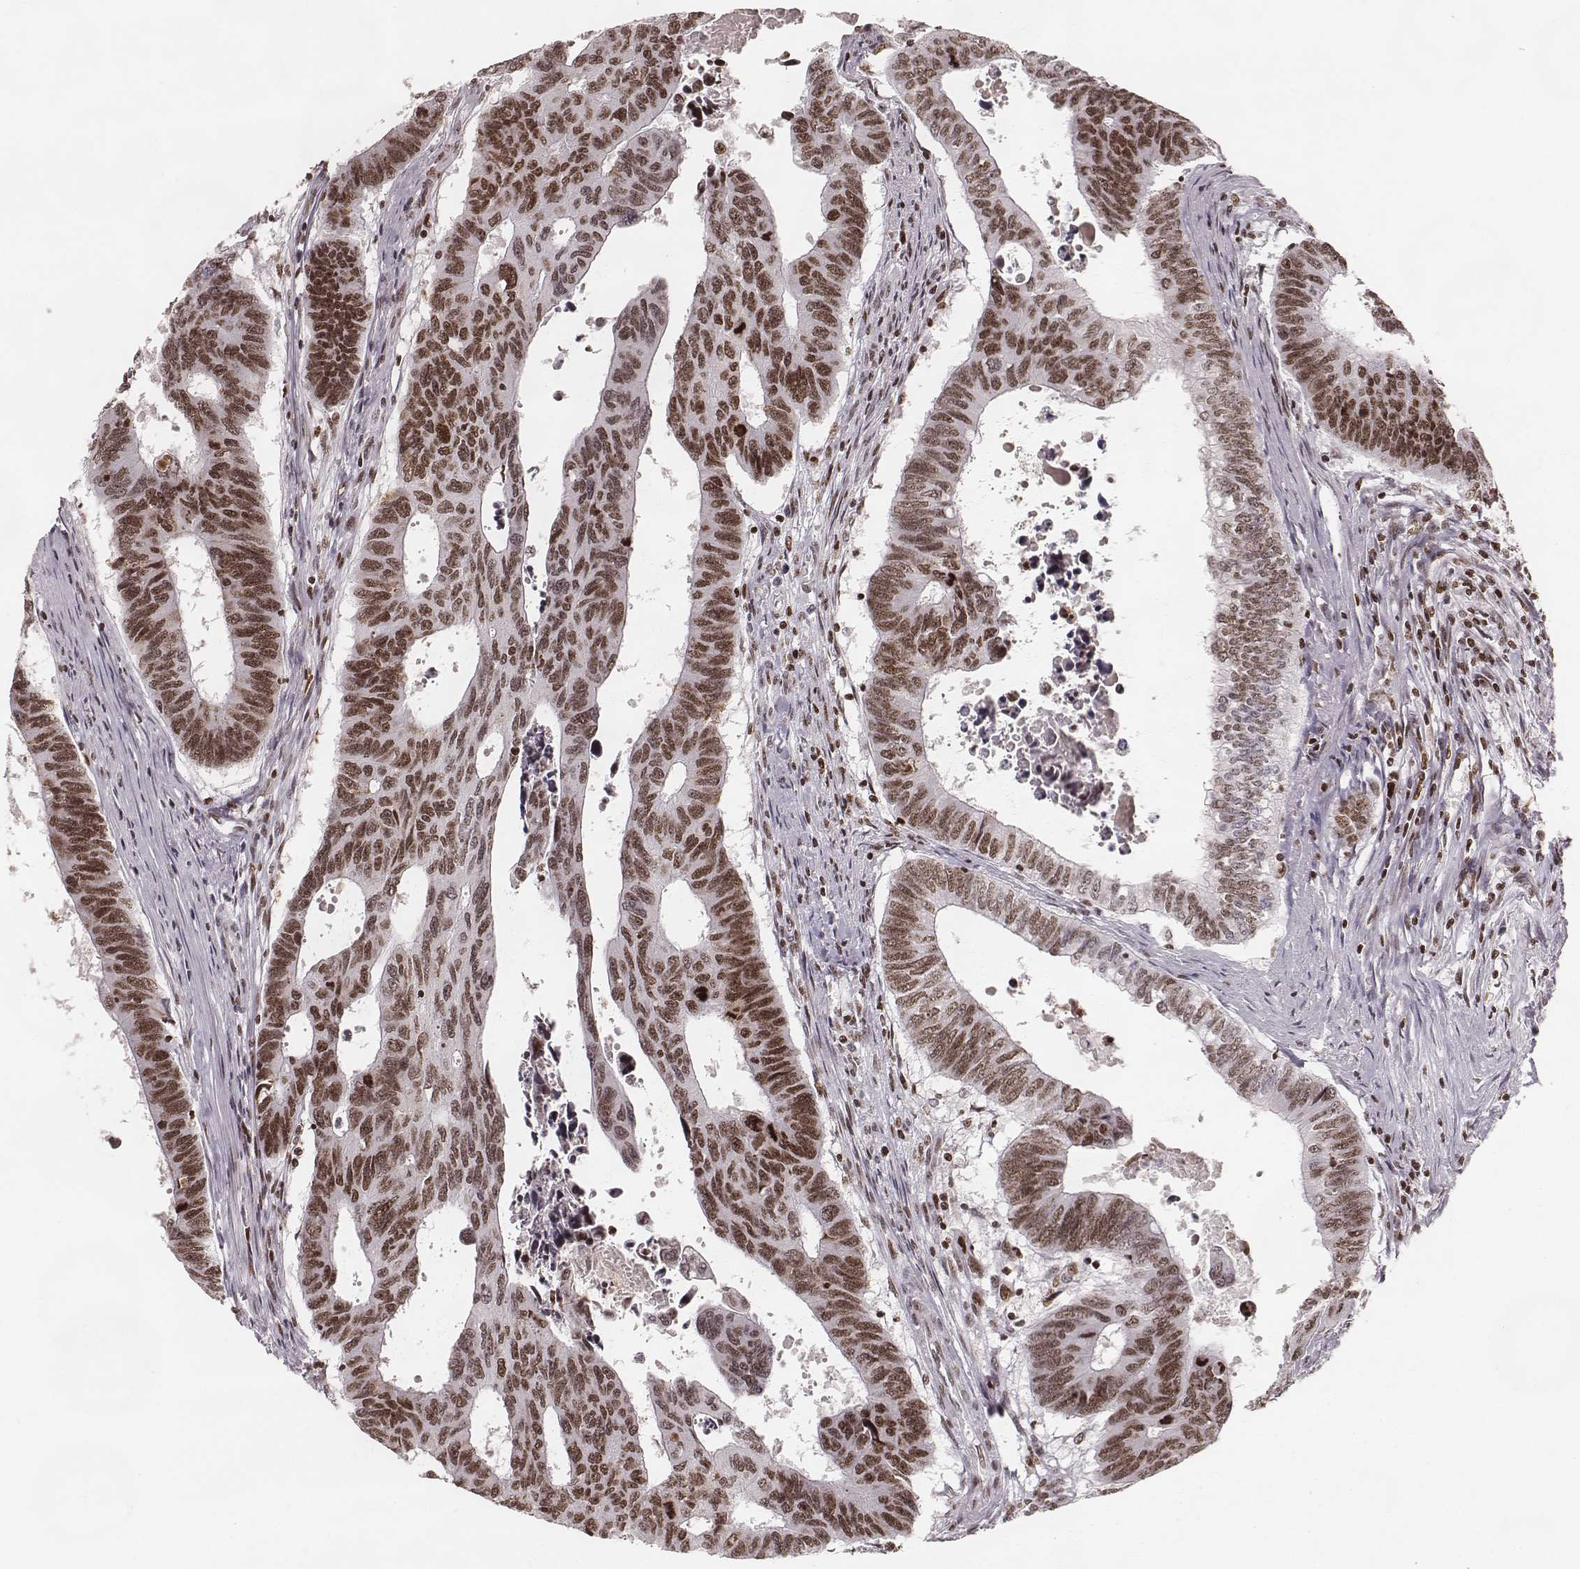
{"staining": {"intensity": "moderate", "quantity": ">75%", "location": "nuclear"}, "tissue": "colorectal cancer", "cell_type": "Tumor cells", "image_type": "cancer", "snomed": [{"axis": "morphology", "description": "Adenocarcinoma, NOS"}, {"axis": "topography", "description": "Rectum"}], "caption": "This photomicrograph exhibits immunohistochemistry staining of human adenocarcinoma (colorectal), with medium moderate nuclear staining in about >75% of tumor cells.", "gene": "PARP1", "patient": {"sex": "female", "age": 85}}